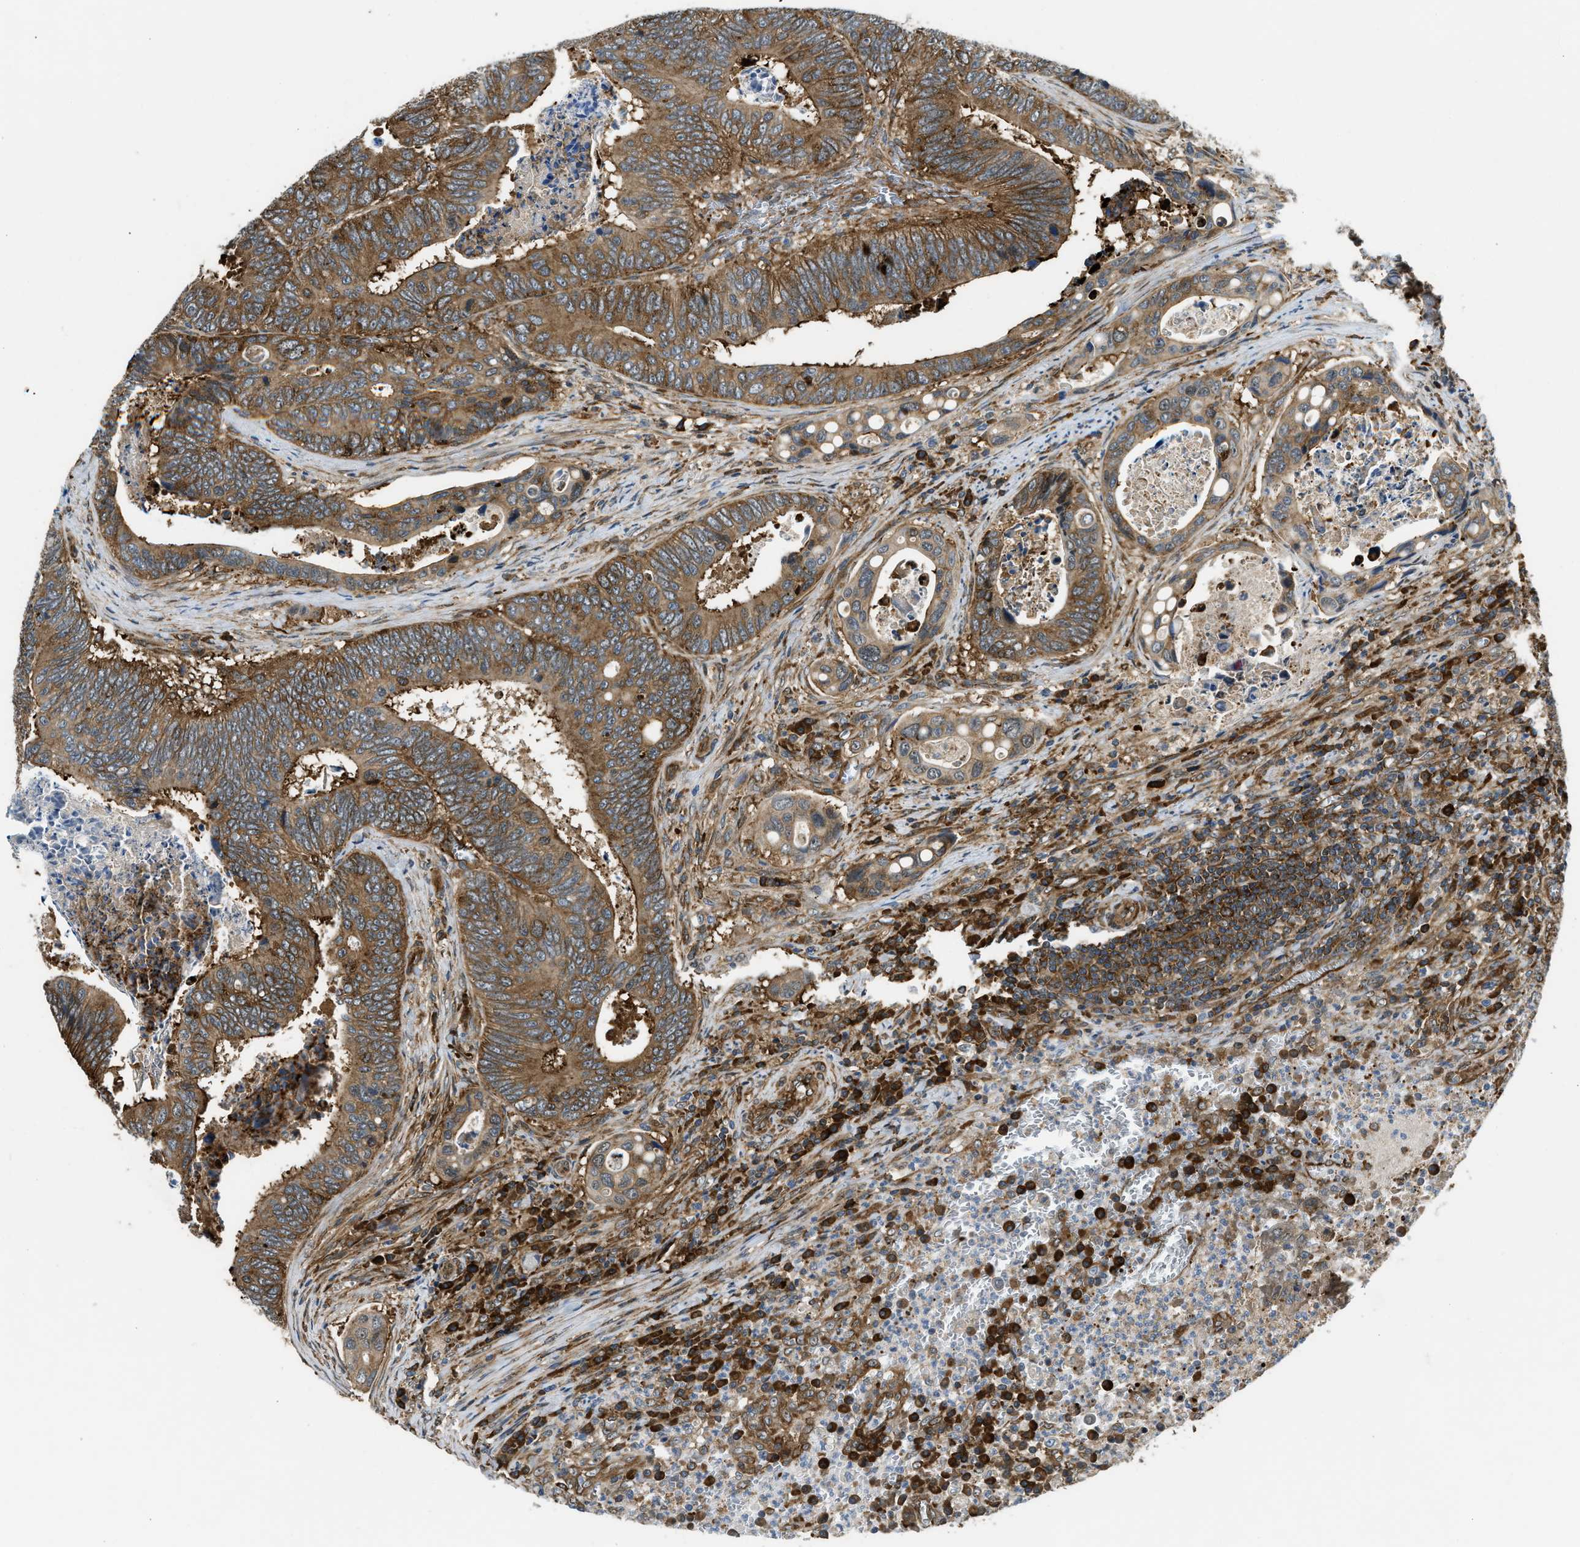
{"staining": {"intensity": "moderate", "quantity": ">75%", "location": "cytoplasmic/membranous"}, "tissue": "colorectal cancer", "cell_type": "Tumor cells", "image_type": "cancer", "snomed": [{"axis": "morphology", "description": "Inflammation, NOS"}, {"axis": "morphology", "description": "Adenocarcinoma, NOS"}, {"axis": "topography", "description": "Colon"}], "caption": "A photomicrograph showing moderate cytoplasmic/membranous expression in about >75% of tumor cells in colorectal cancer (adenocarcinoma), as visualized by brown immunohistochemical staining.", "gene": "RASGRF2", "patient": {"sex": "male", "age": 72}}